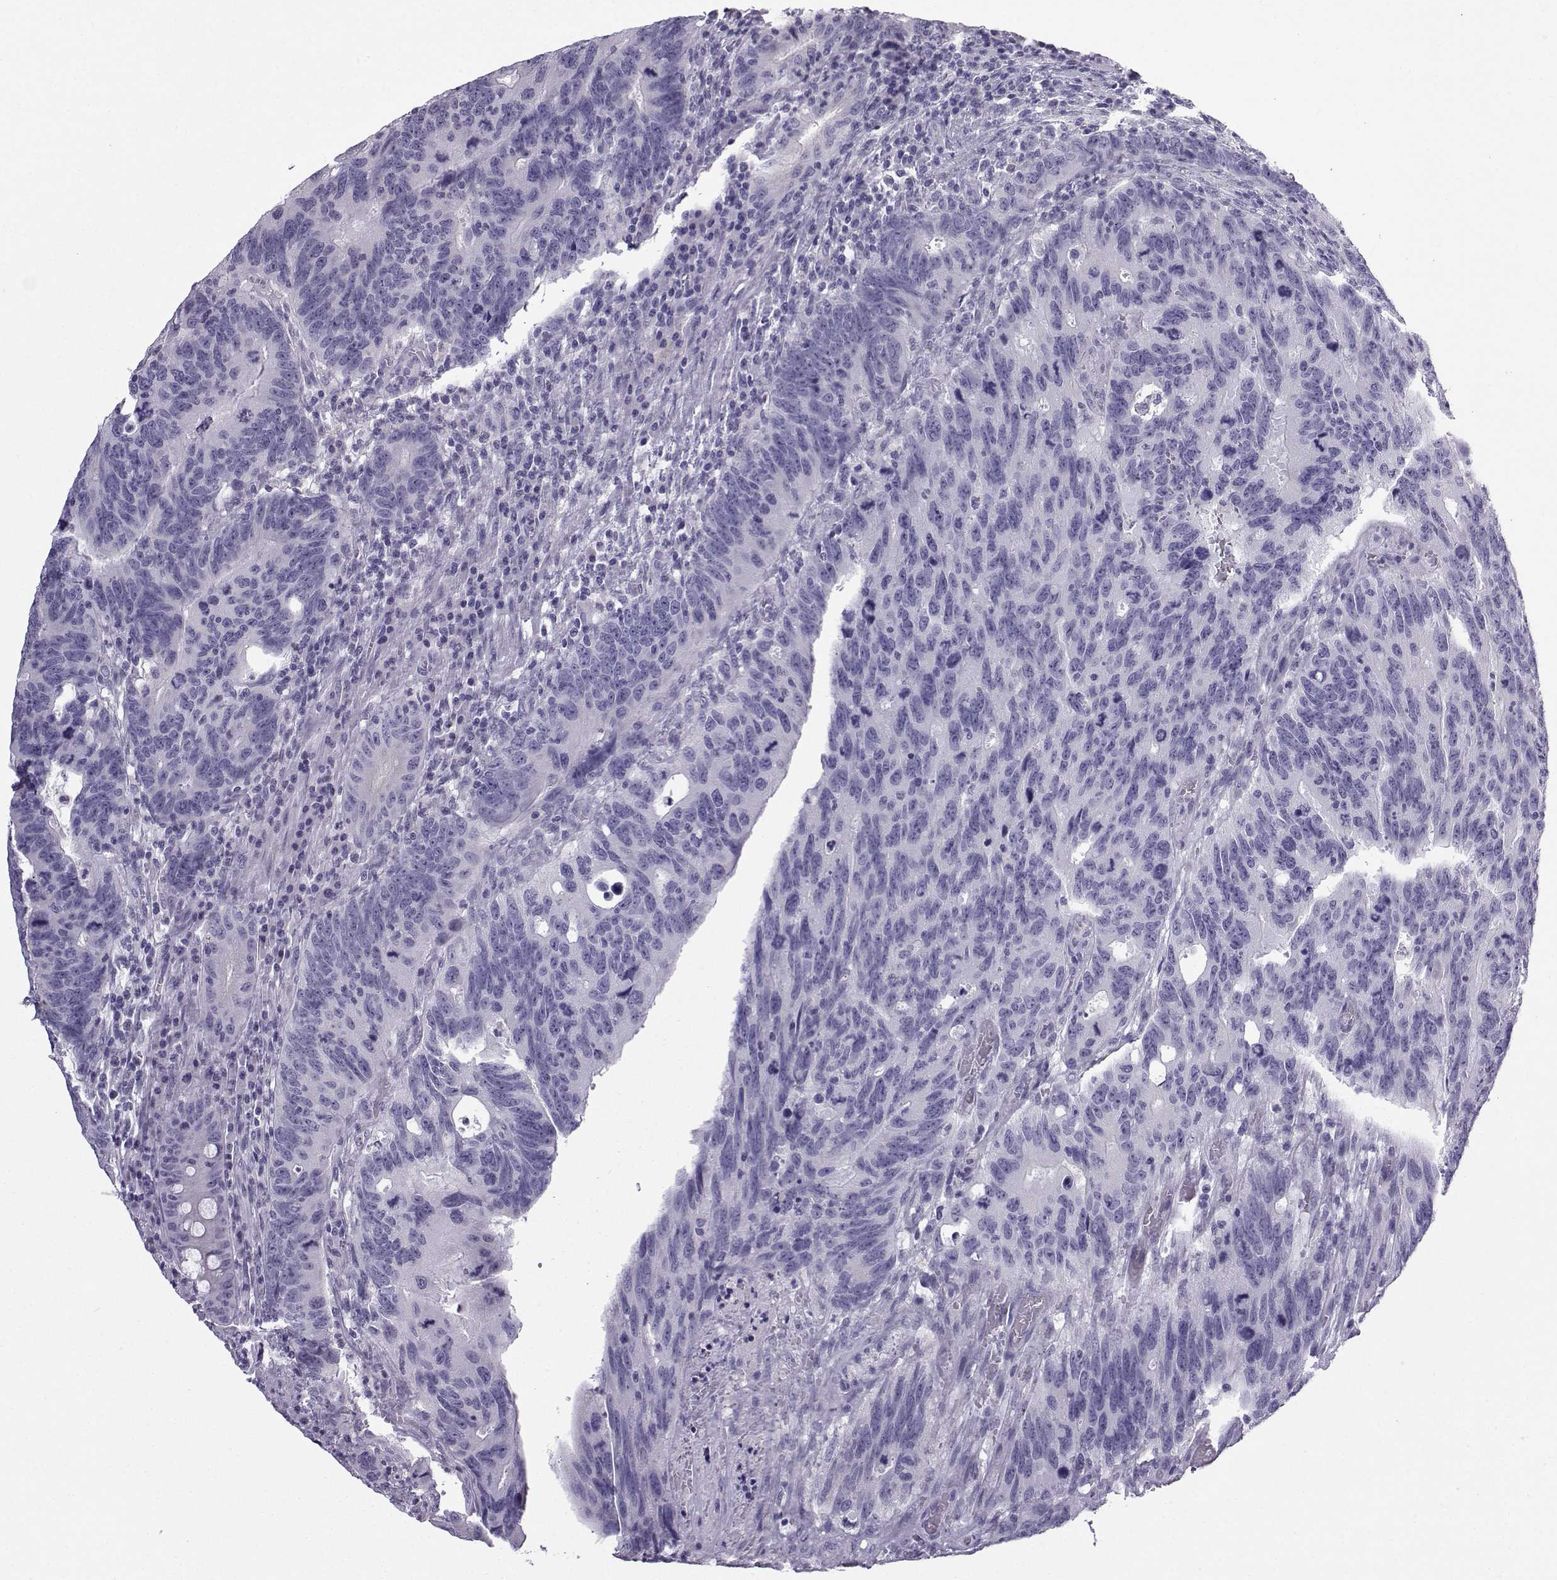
{"staining": {"intensity": "negative", "quantity": "none", "location": "none"}, "tissue": "colorectal cancer", "cell_type": "Tumor cells", "image_type": "cancer", "snomed": [{"axis": "morphology", "description": "Adenocarcinoma, NOS"}, {"axis": "topography", "description": "Colon"}], "caption": "The image shows no staining of tumor cells in adenocarcinoma (colorectal). The staining was performed using DAB to visualize the protein expression in brown, while the nuclei were stained in blue with hematoxylin (Magnification: 20x).", "gene": "ZBTB8B", "patient": {"sex": "female", "age": 77}}